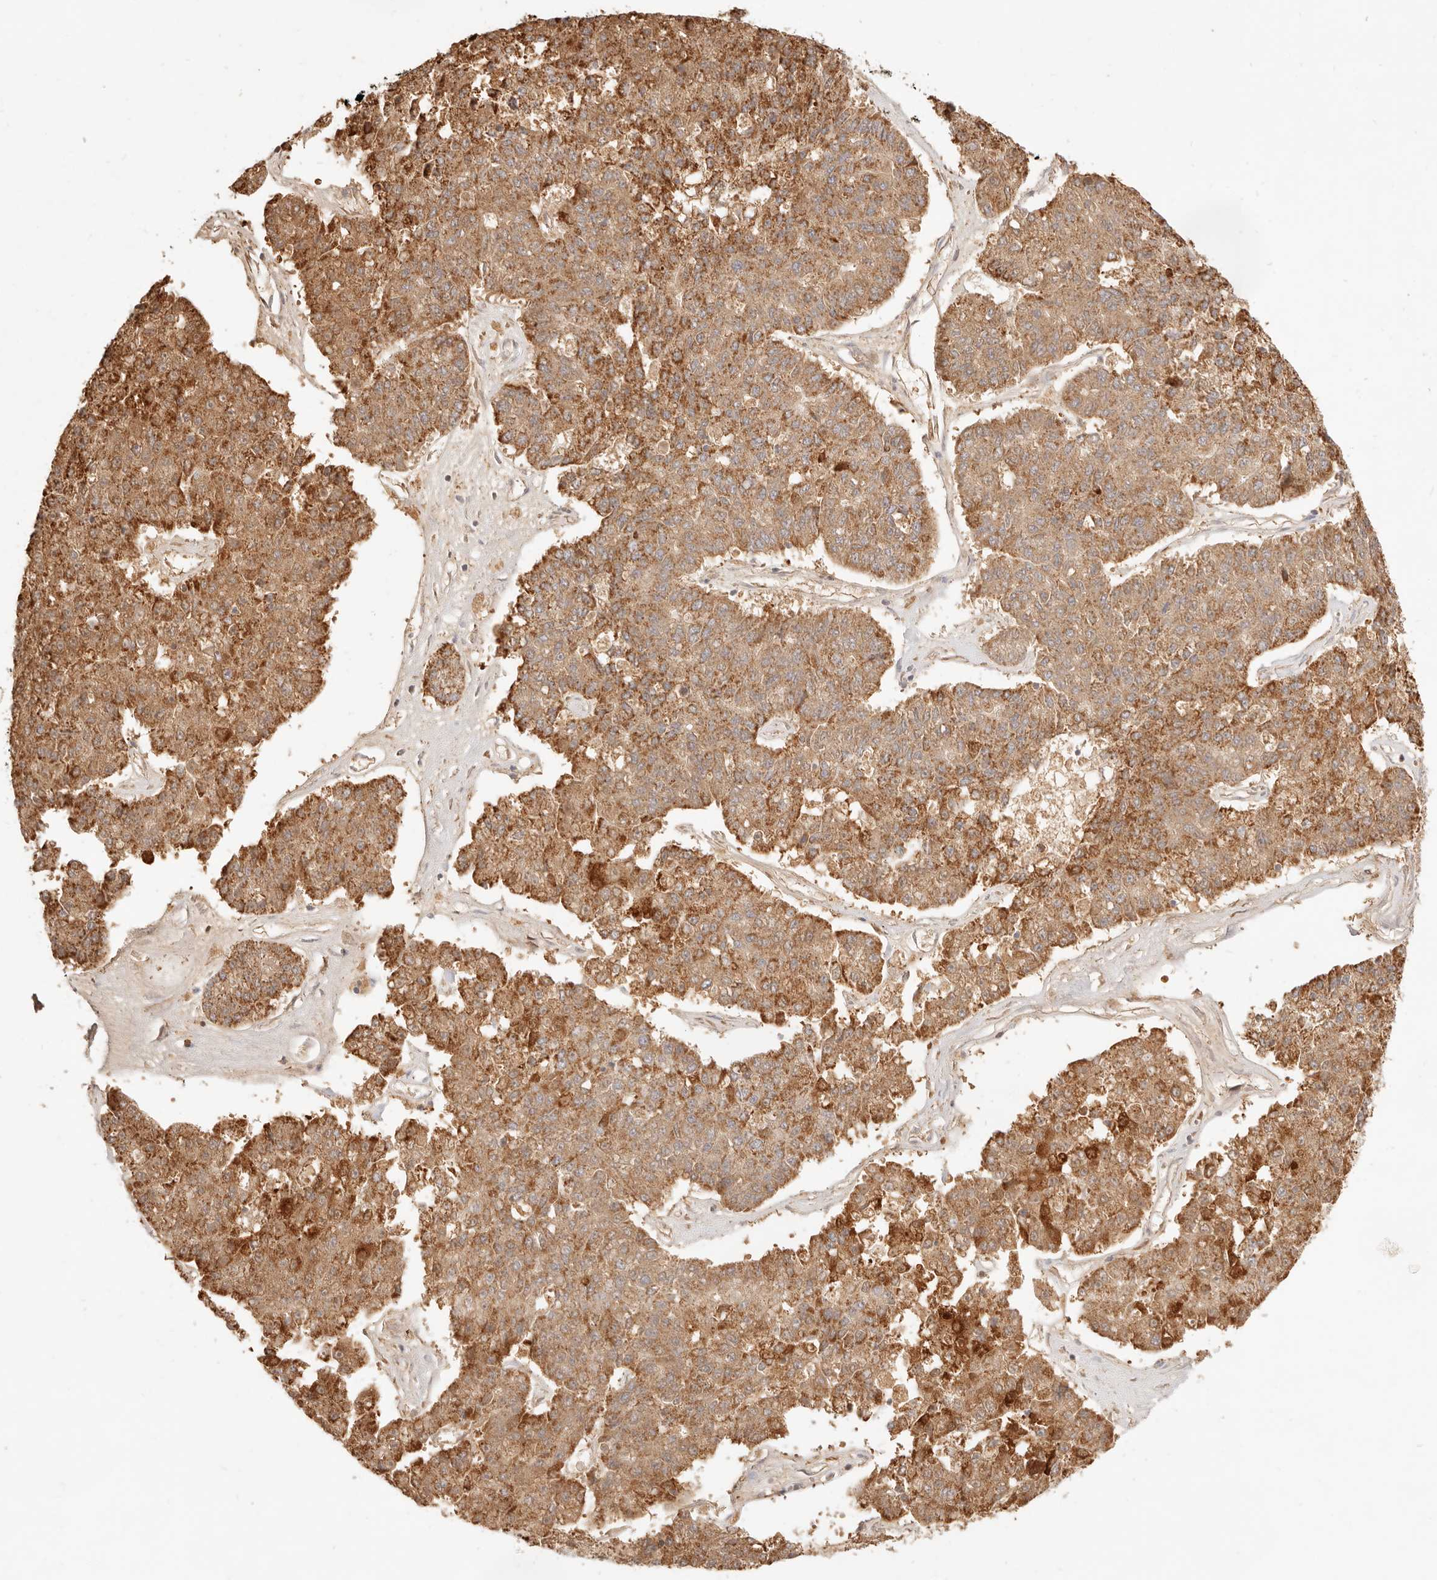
{"staining": {"intensity": "moderate", "quantity": ">75%", "location": "cytoplasmic/membranous"}, "tissue": "pancreatic cancer", "cell_type": "Tumor cells", "image_type": "cancer", "snomed": [{"axis": "morphology", "description": "Adenocarcinoma, NOS"}, {"axis": "topography", "description": "Pancreas"}], "caption": "Immunohistochemistry of pancreatic cancer (adenocarcinoma) exhibits medium levels of moderate cytoplasmic/membranous expression in approximately >75% of tumor cells.", "gene": "CPLANE2", "patient": {"sex": "male", "age": 50}}